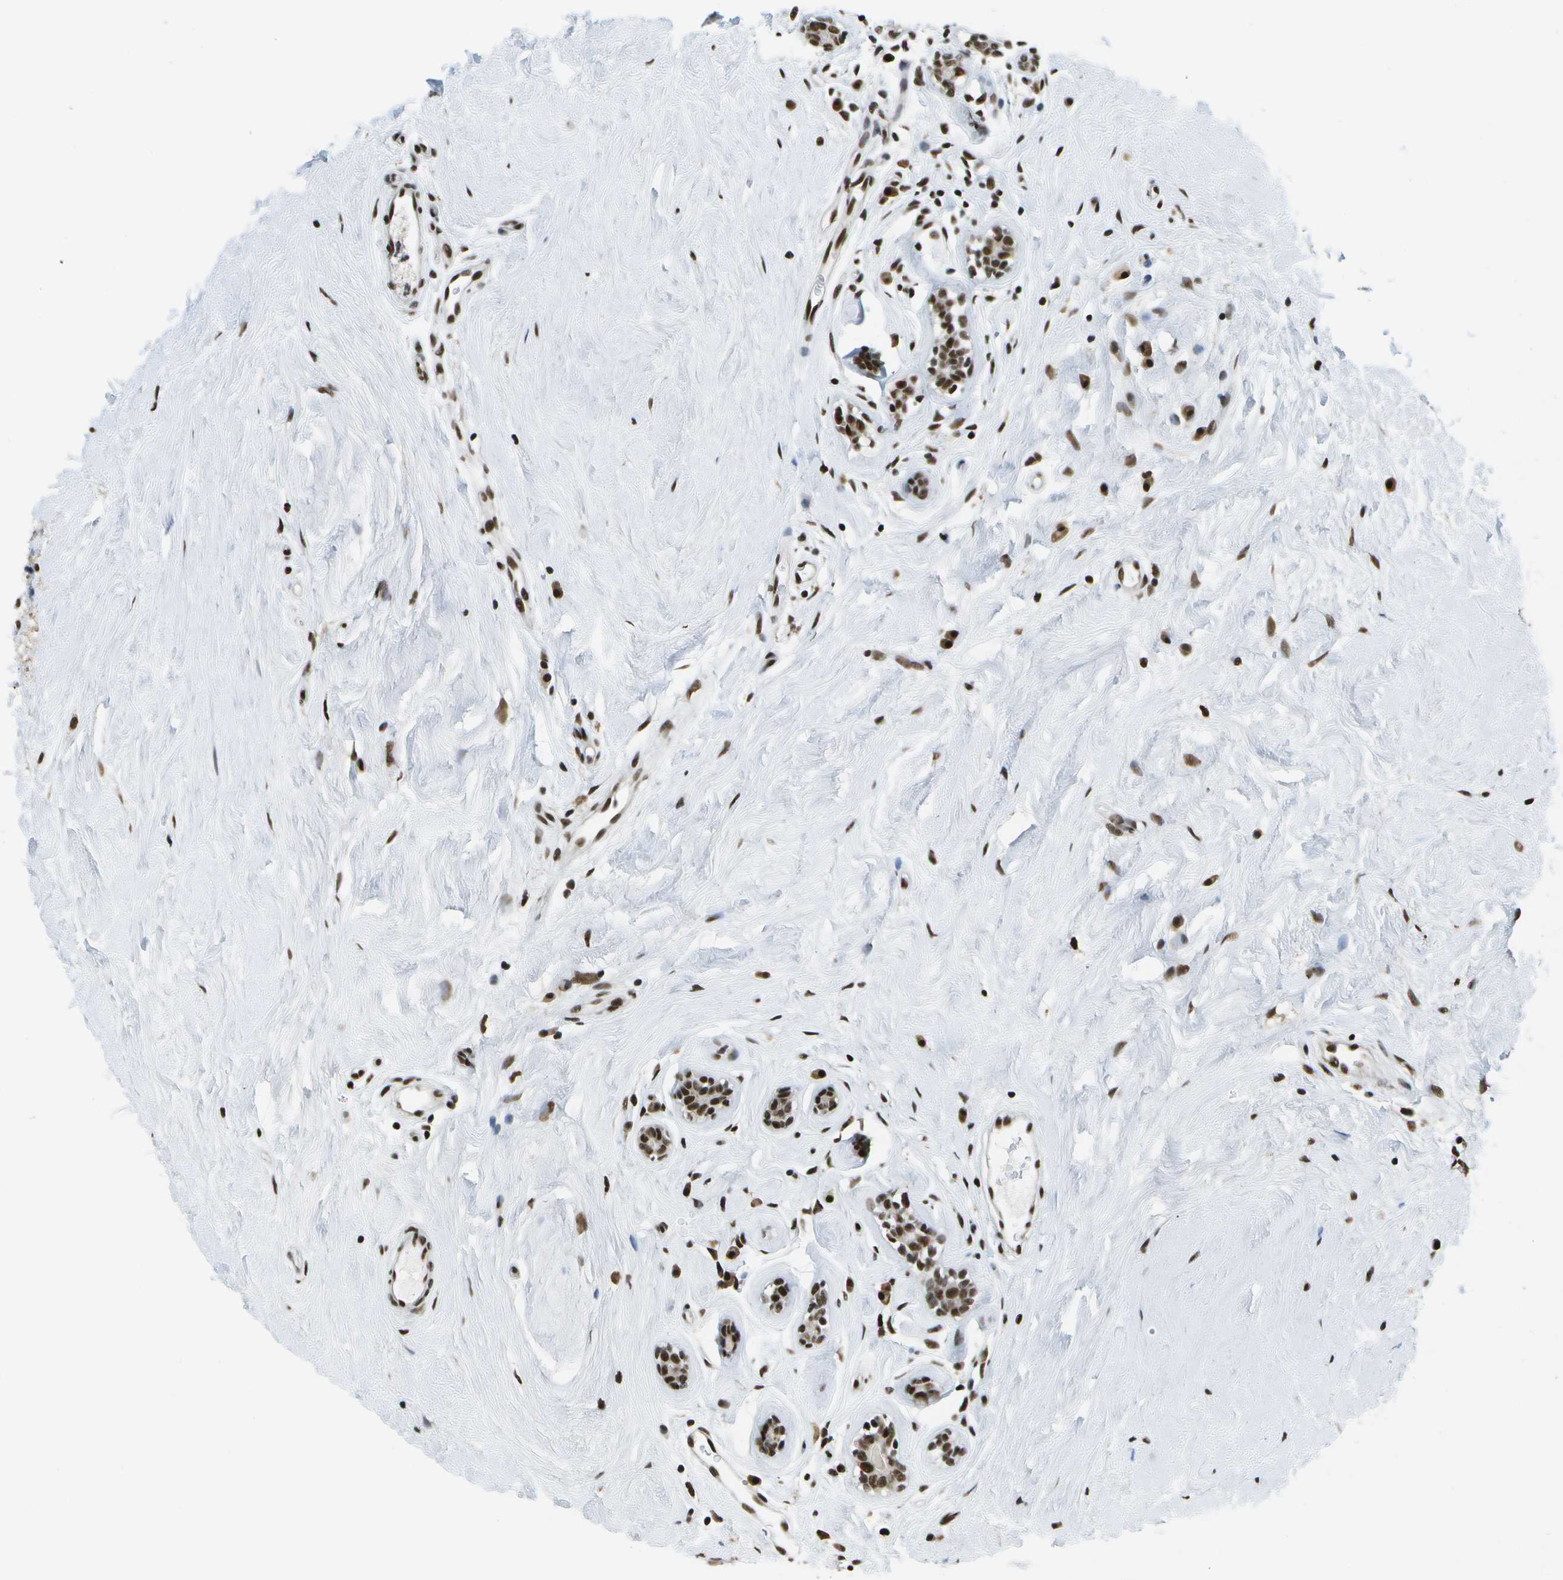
{"staining": {"intensity": "strong", "quantity": ">75%", "location": "nuclear"}, "tissue": "breast cancer", "cell_type": "Tumor cells", "image_type": "cancer", "snomed": [{"axis": "morphology", "description": "Normal tissue, NOS"}, {"axis": "morphology", "description": "Duct carcinoma"}, {"axis": "topography", "description": "Breast"}], "caption": "Immunohistochemistry (DAB (3,3'-diaminobenzidine)) staining of invasive ductal carcinoma (breast) displays strong nuclear protein staining in approximately >75% of tumor cells.", "gene": "NSRP1", "patient": {"sex": "female", "age": 39}}